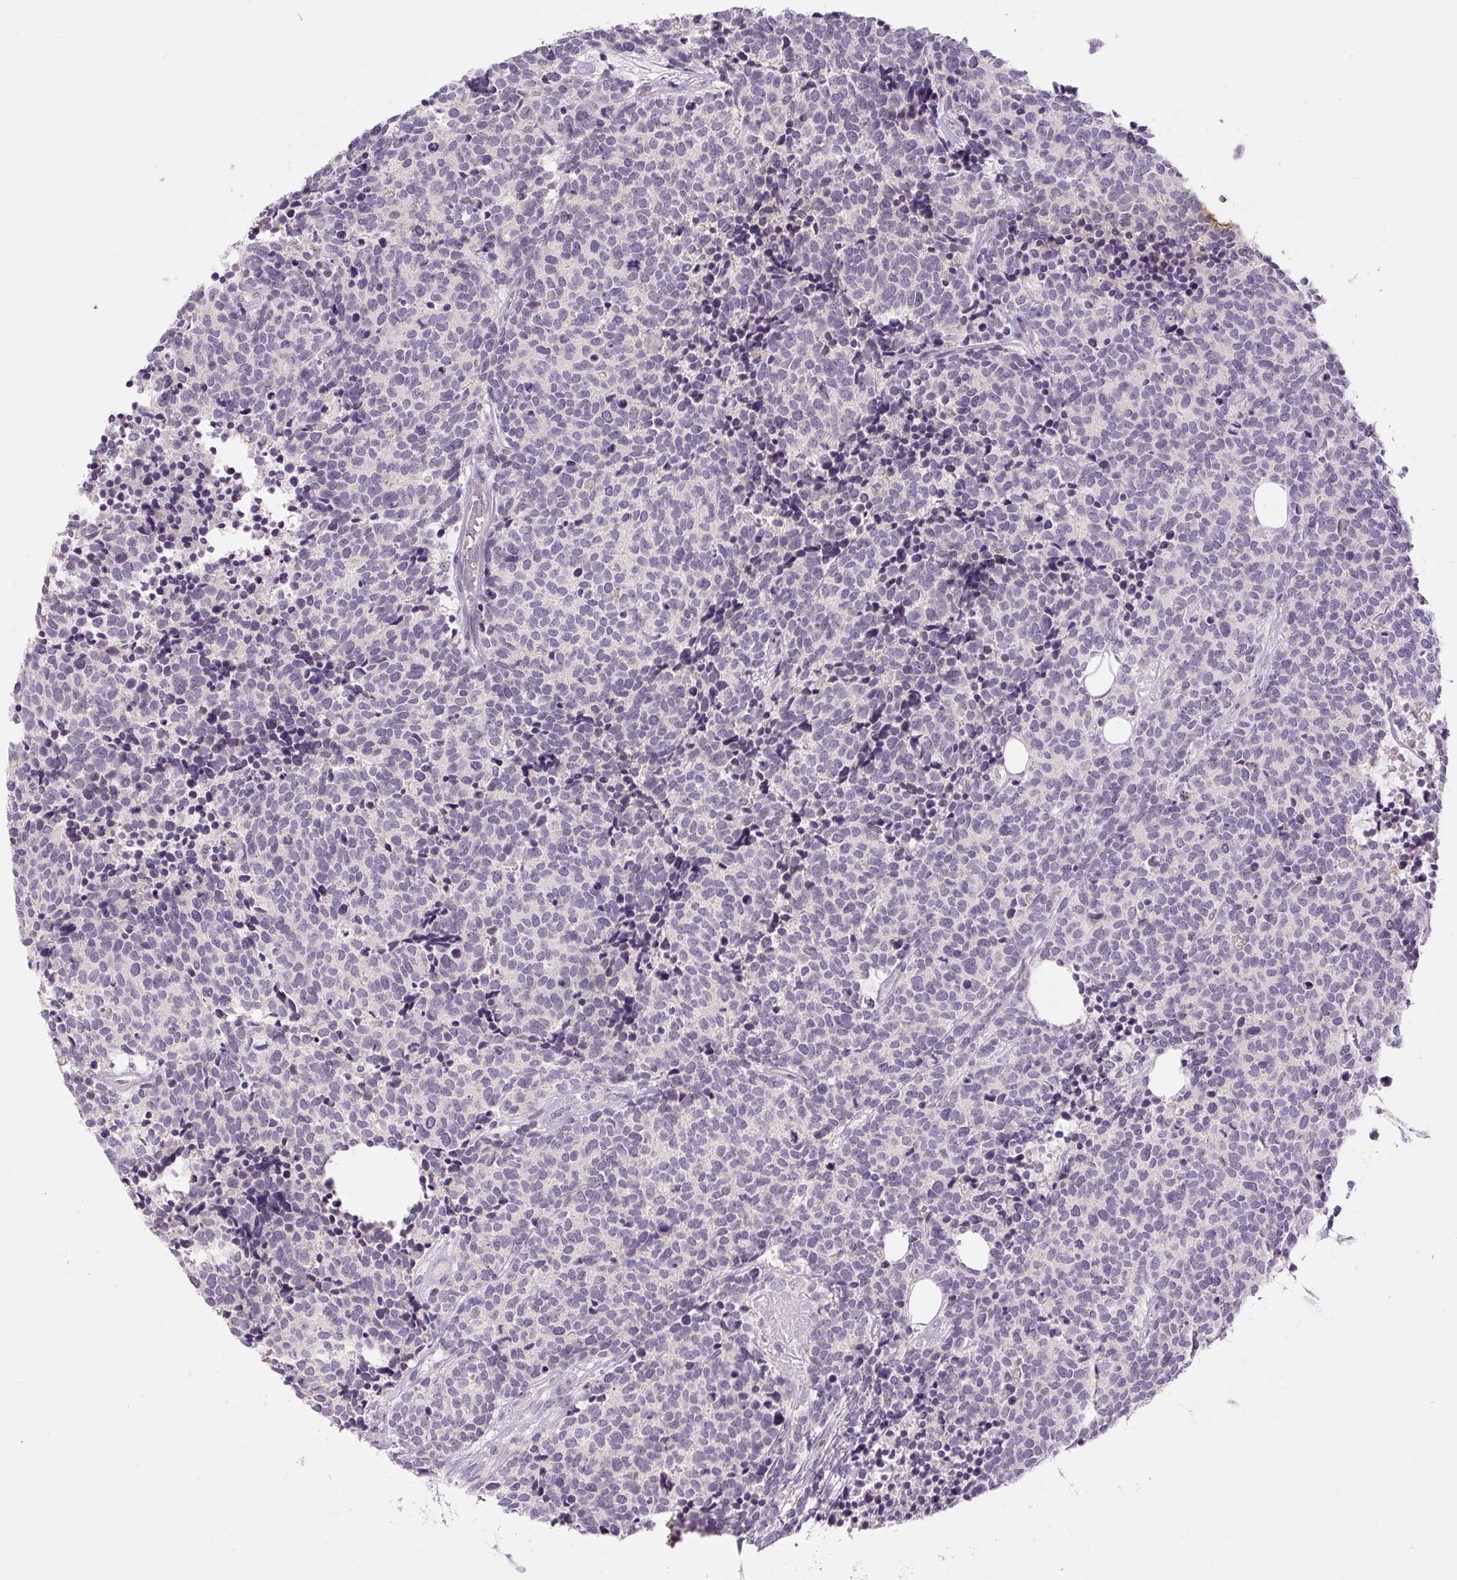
{"staining": {"intensity": "negative", "quantity": "none", "location": "none"}, "tissue": "carcinoid", "cell_type": "Tumor cells", "image_type": "cancer", "snomed": [{"axis": "morphology", "description": "Carcinoid, malignant, NOS"}, {"axis": "topography", "description": "Skin"}], "caption": "The histopathology image reveals no significant positivity in tumor cells of malignant carcinoid.", "gene": "FABP7", "patient": {"sex": "female", "age": 79}}